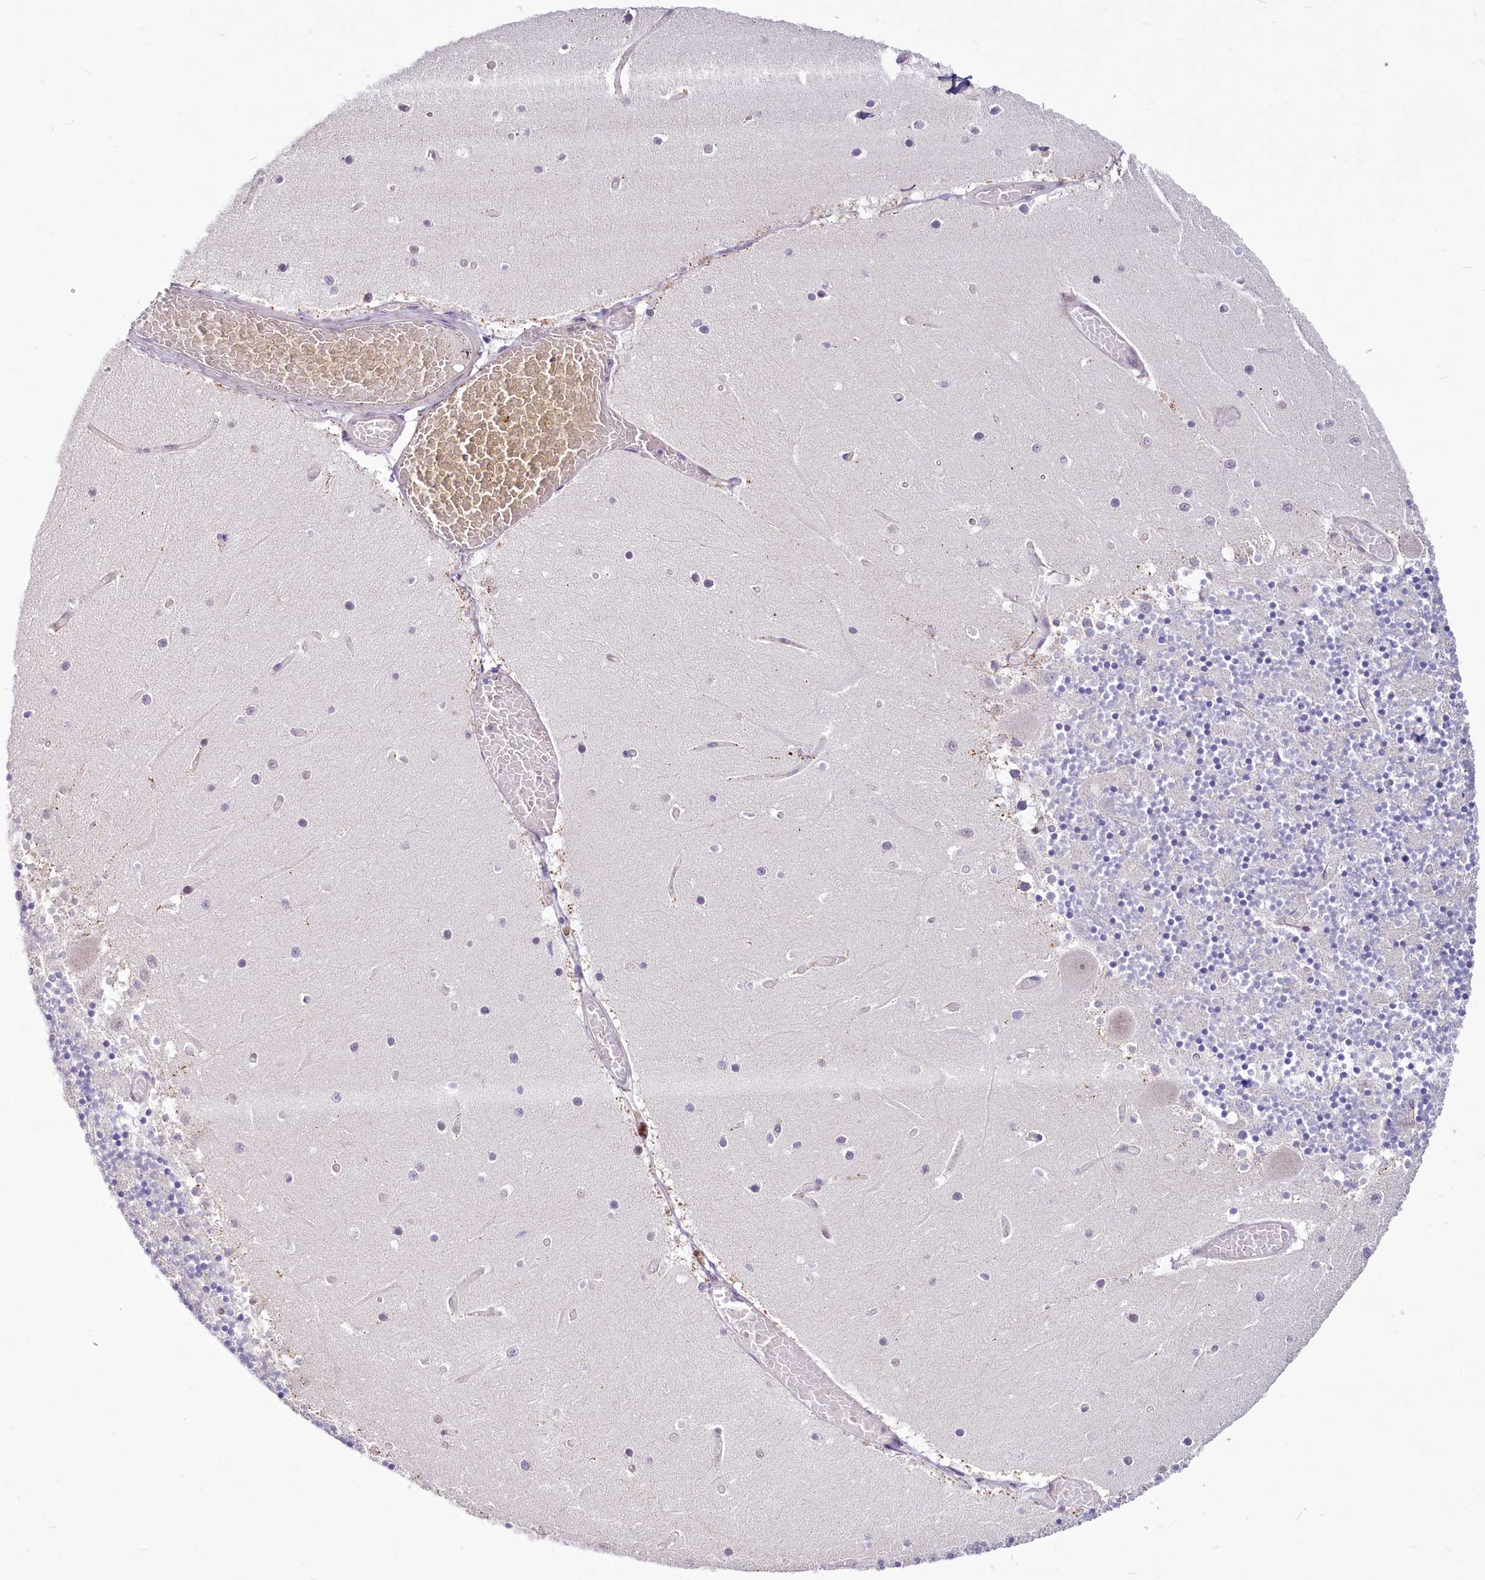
{"staining": {"intensity": "negative", "quantity": "none", "location": "none"}, "tissue": "cerebellum", "cell_type": "Cells in granular layer", "image_type": "normal", "snomed": [{"axis": "morphology", "description": "Normal tissue, NOS"}, {"axis": "topography", "description": "Cerebellum"}], "caption": "DAB (3,3'-diaminobenzidine) immunohistochemical staining of normal cerebellum demonstrates no significant positivity in cells in granular layer. (DAB (3,3'-diaminobenzidine) IHC, high magnification).", "gene": "BANK1", "patient": {"sex": "female", "age": 28}}